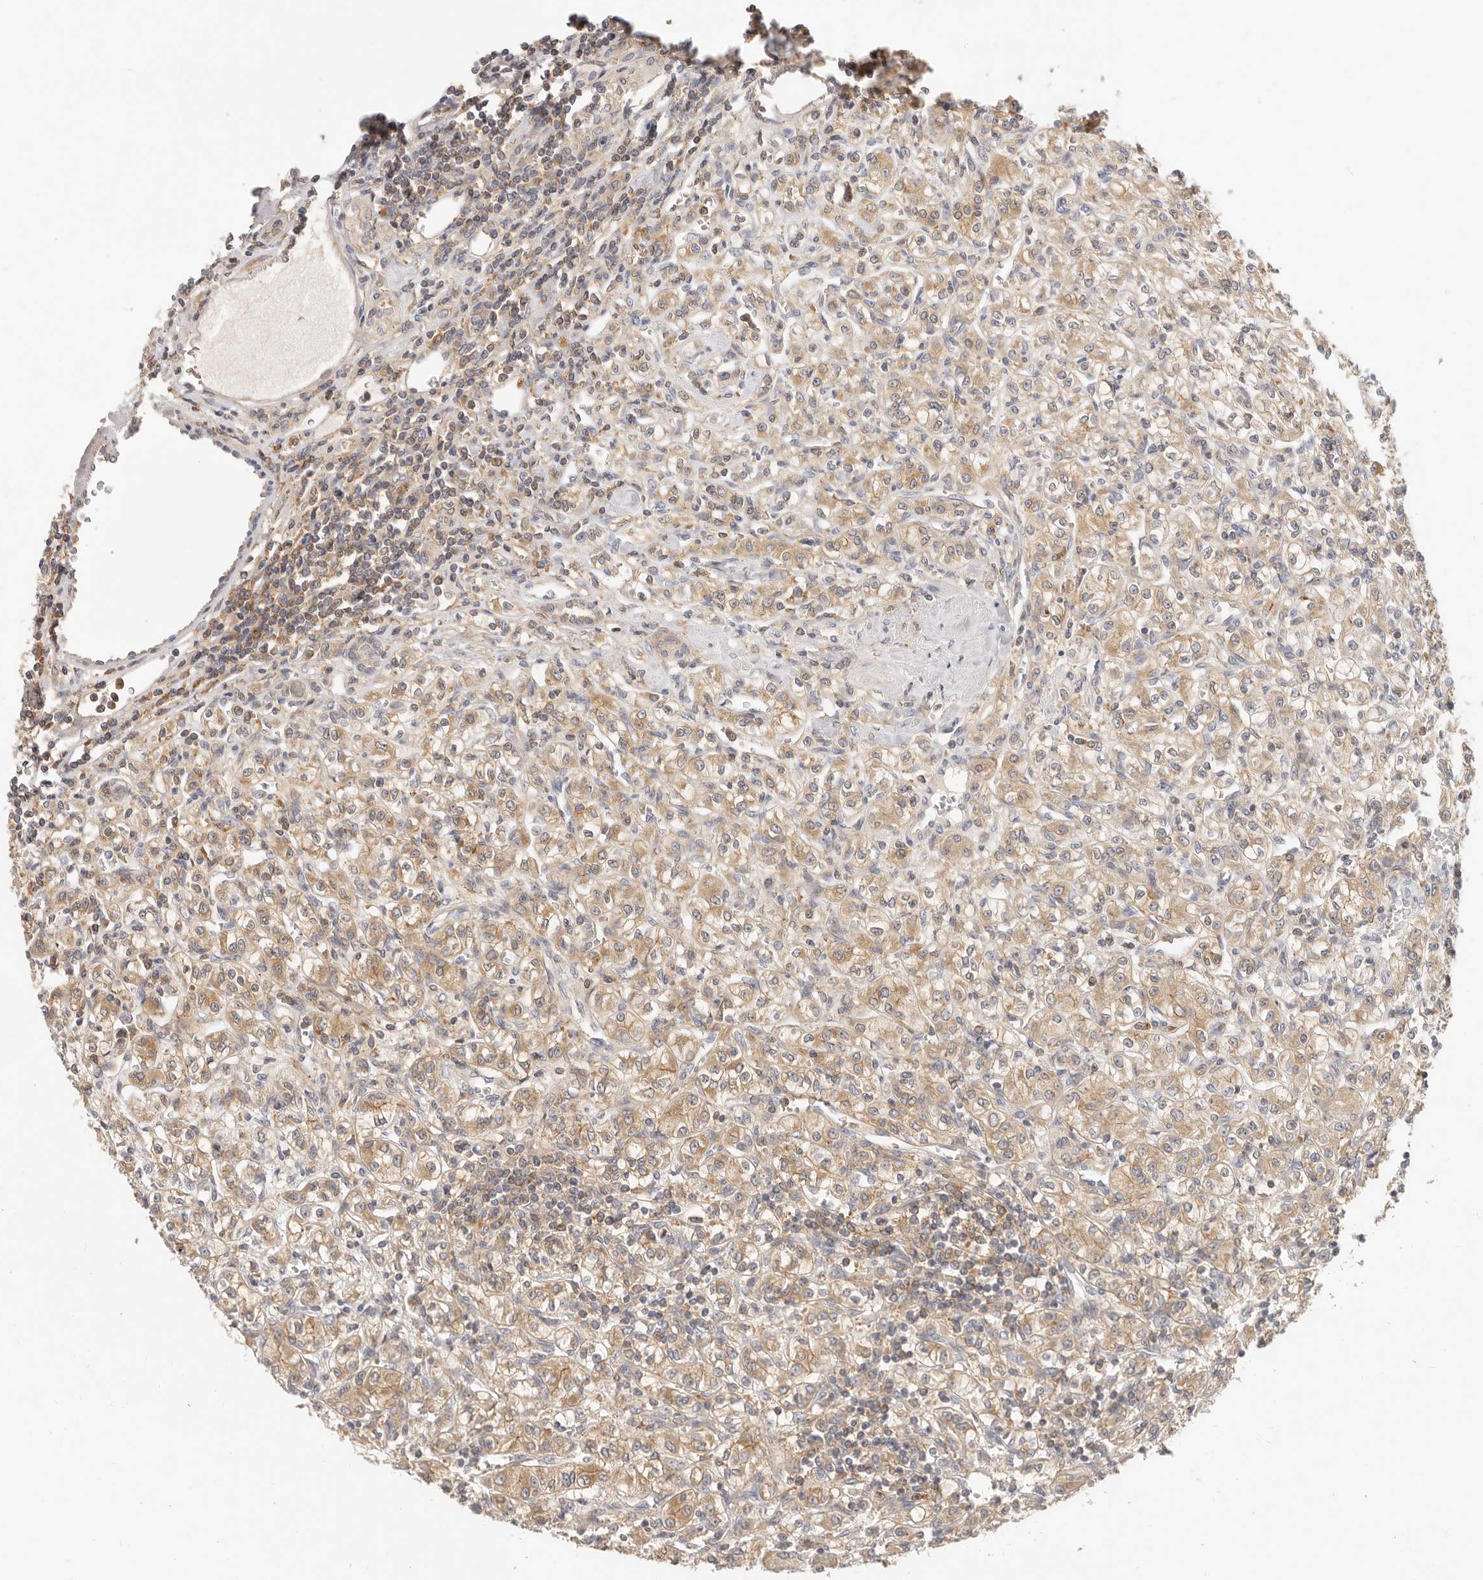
{"staining": {"intensity": "moderate", "quantity": ">75%", "location": "cytoplasmic/membranous"}, "tissue": "renal cancer", "cell_type": "Tumor cells", "image_type": "cancer", "snomed": [{"axis": "morphology", "description": "Adenocarcinoma, NOS"}, {"axis": "topography", "description": "Kidney"}], "caption": "An image of human renal cancer stained for a protein displays moderate cytoplasmic/membranous brown staining in tumor cells.", "gene": "DTNBP1", "patient": {"sex": "male", "age": 77}}